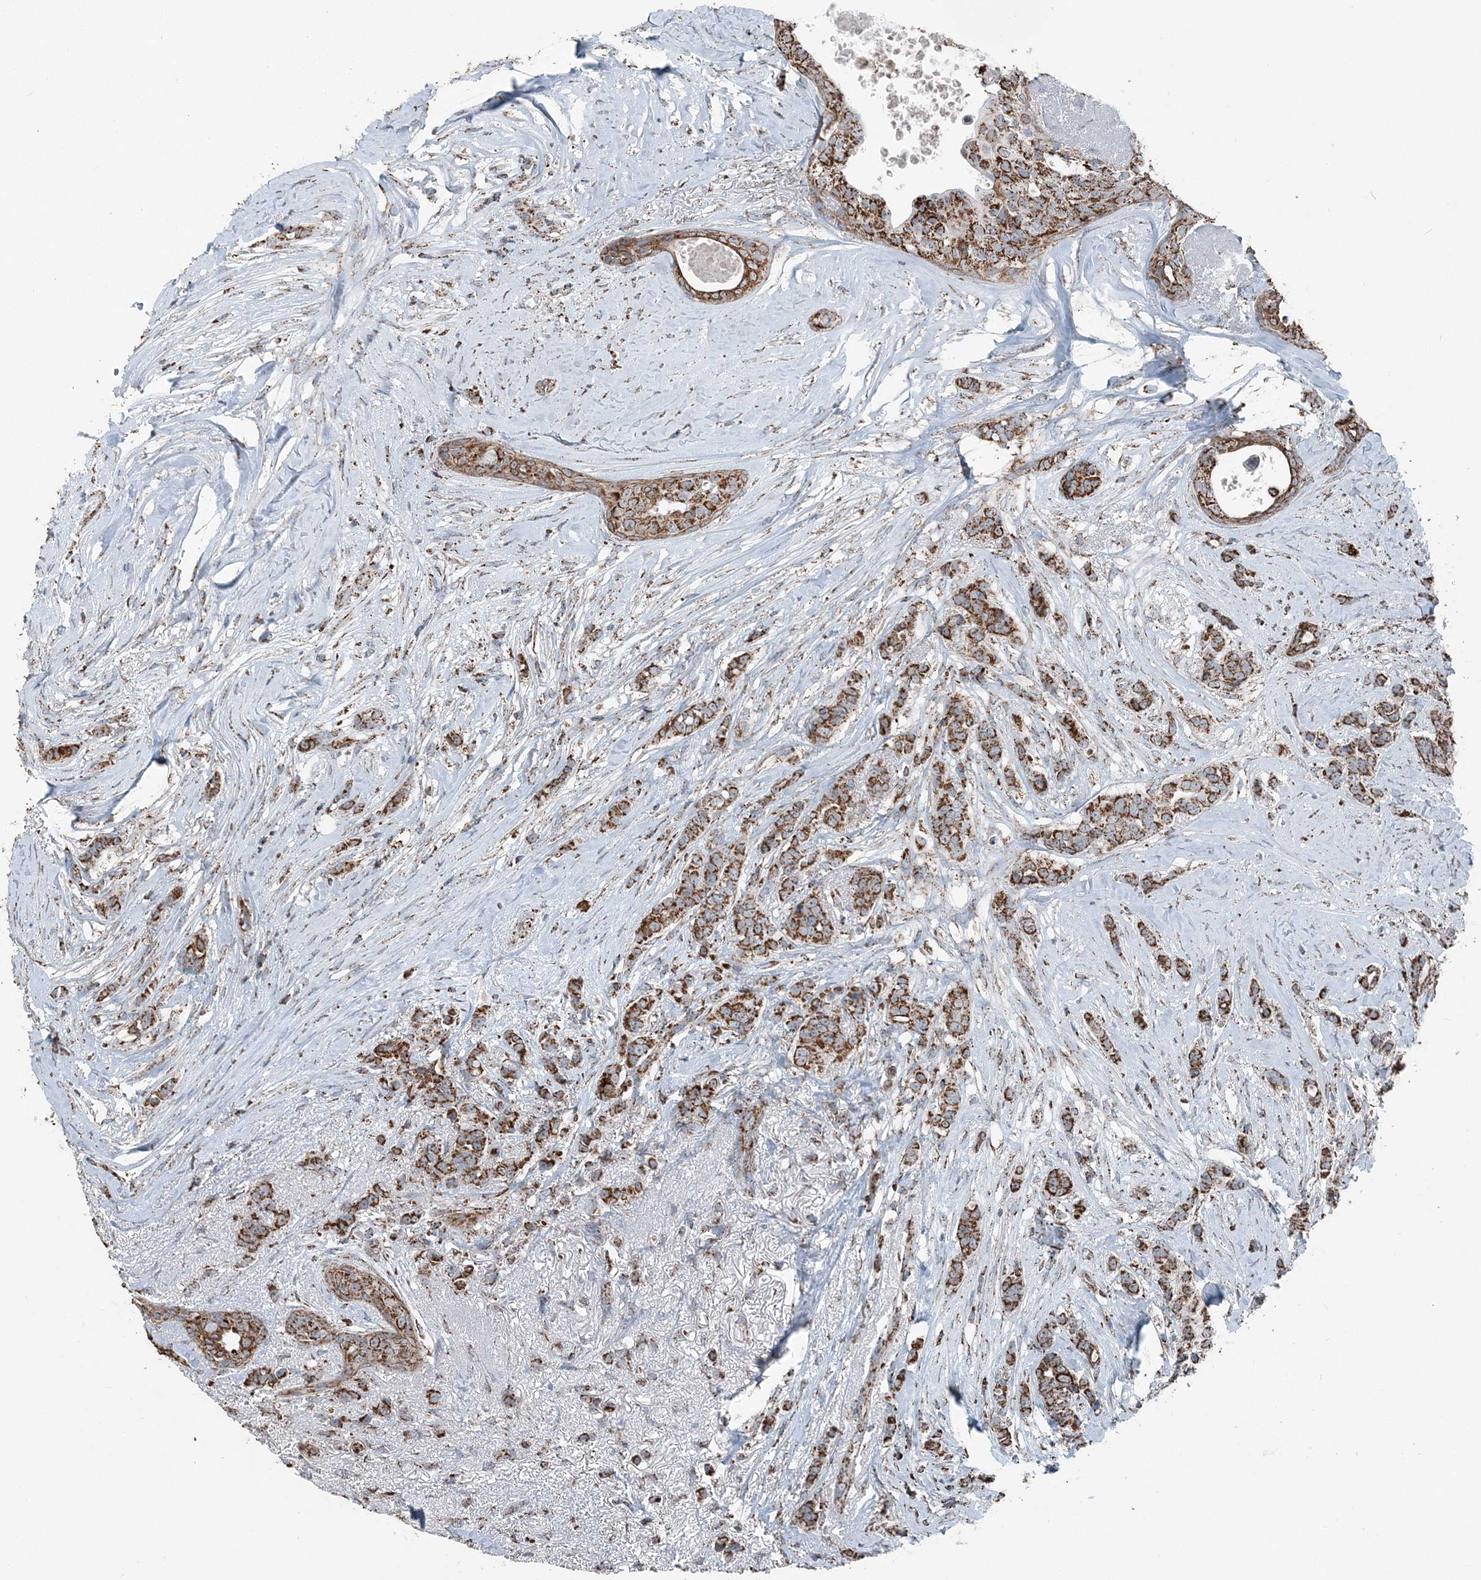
{"staining": {"intensity": "moderate", "quantity": ">75%", "location": "cytoplasmic/membranous"}, "tissue": "breast cancer", "cell_type": "Tumor cells", "image_type": "cancer", "snomed": [{"axis": "morphology", "description": "Lobular carcinoma"}, {"axis": "topography", "description": "Breast"}], "caption": "A micrograph of breast cancer (lobular carcinoma) stained for a protein displays moderate cytoplasmic/membranous brown staining in tumor cells. (Brightfield microscopy of DAB IHC at high magnification).", "gene": "SUCLG1", "patient": {"sex": "female", "age": 51}}